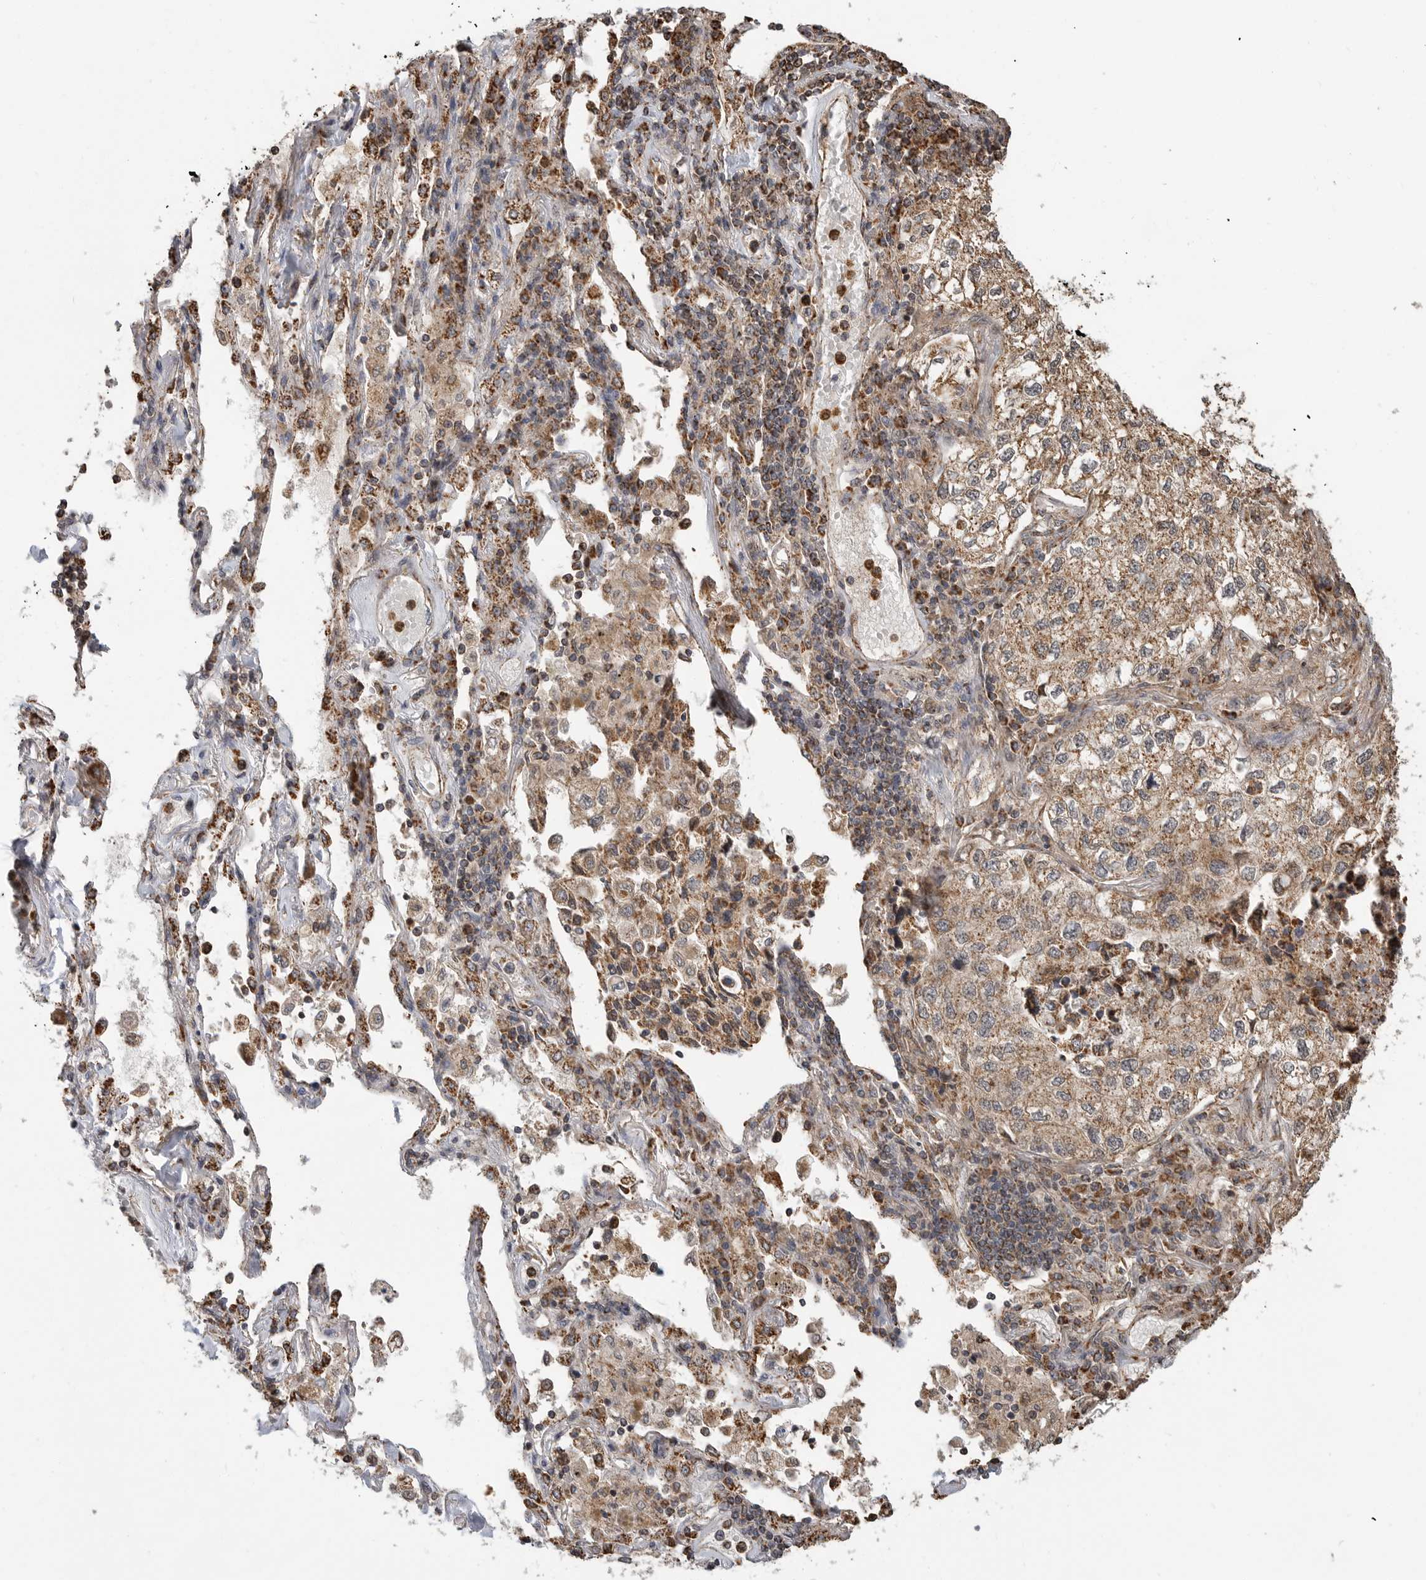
{"staining": {"intensity": "moderate", "quantity": ">75%", "location": "cytoplasmic/membranous"}, "tissue": "lung cancer", "cell_type": "Tumor cells", "image_type": "cancer", "snomed": [{"axis": "morphology", "description": "Adenocarcinoma, NOS"}, {"axis": "topography", "description": "Lung"}], "caption": "Moderate cytoplasmic/membranous expression for a protein is seen in approximately >75% of tumor cells of lung adenocarcinoma using immunohistochemistry.", "gene": "GCNT2", "patient": {"sex": "male", "age": 63}}